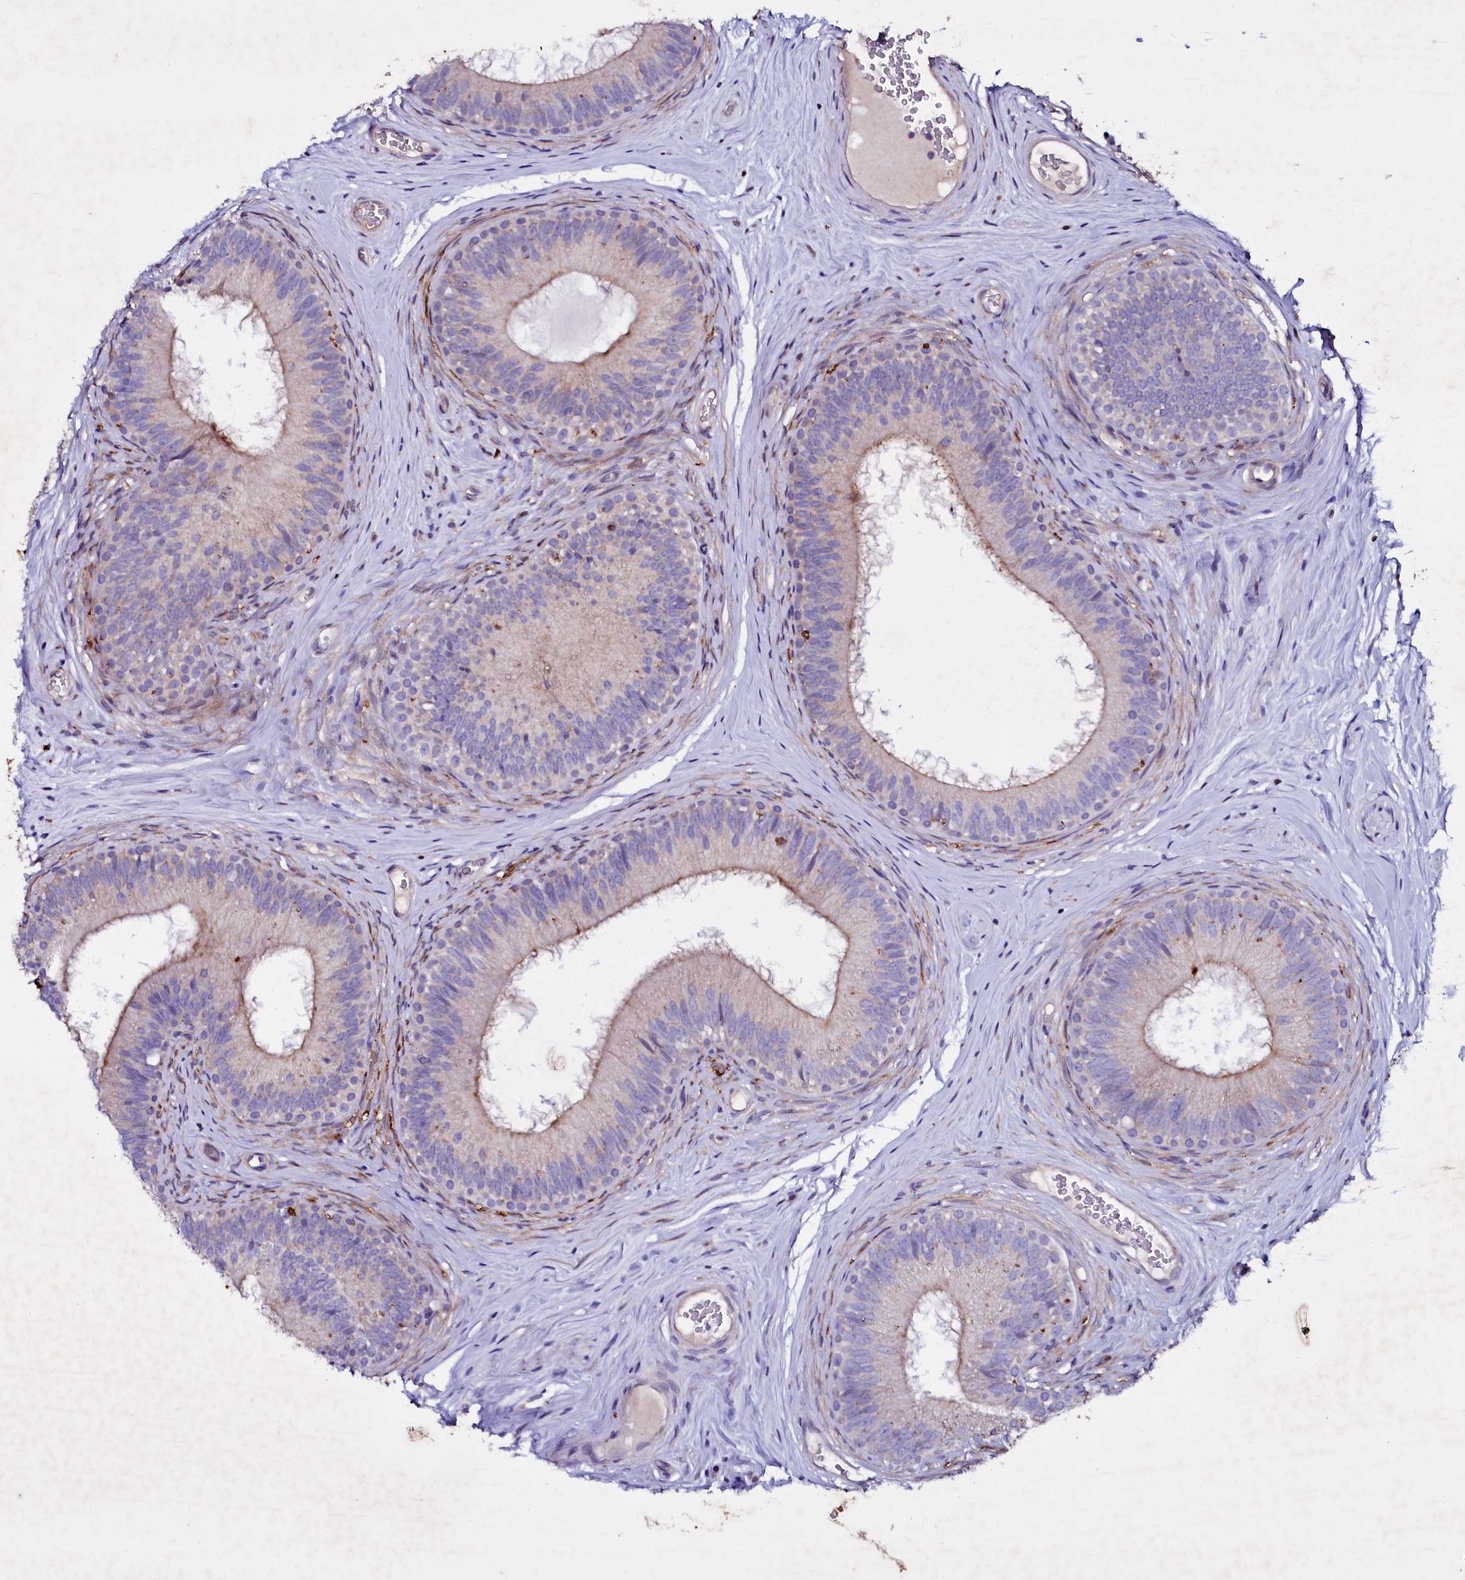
{"staining": {"intensity": "moderate", "quantity": "25%-75%", "location": "cytoplasmic/membranous"}, "tissue": "epididymis", "cell_type": "Glandular cells", "image_type": "normal", "snomed": [{"axis": "morphology", "description": "Normal tissue, NOS"}, {"axis": "topography", "description": "Epididymis"}], "caption": "Immunohistochemistry photomicrograph of benign epididymis stained for a protein (brown), which shows medium levels of moderate cytoplasmic/membranous expression in about 25%-75% of glandular cells.", "gene": "SELENOT", "patient": {"sex": "male", "age": 33}}